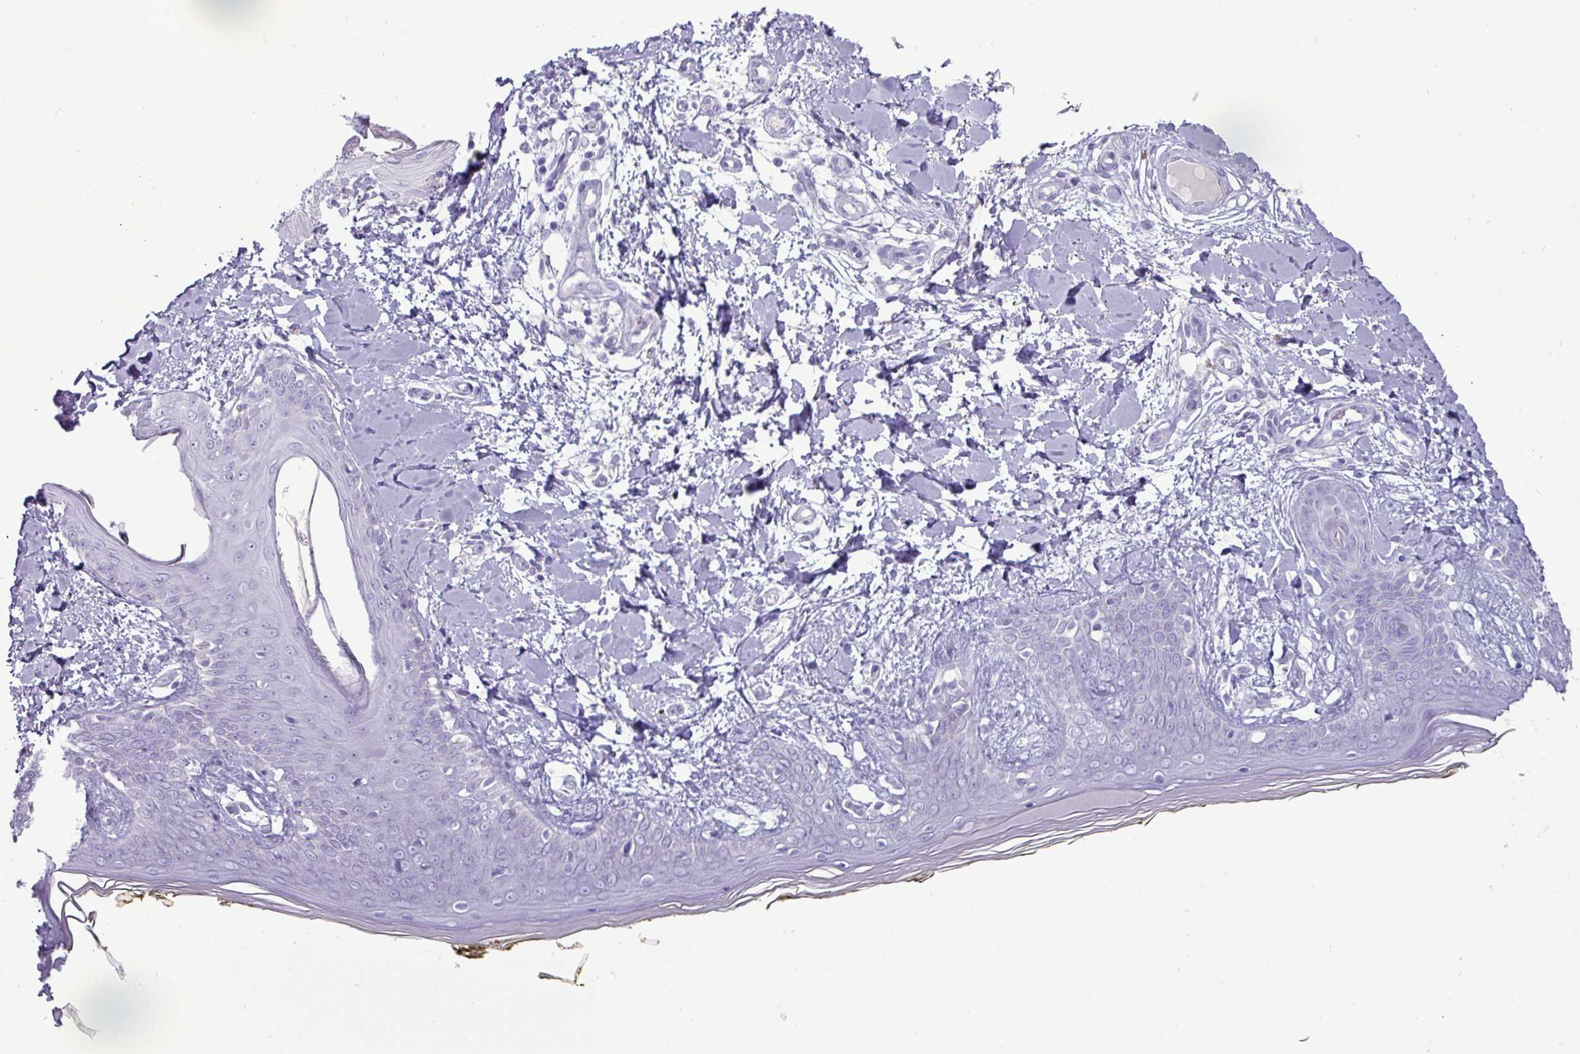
{"staining": {"intensity": "negative", "quantity": "none", "location": "none"}, "tissue": "skin", "cell_type": "Fibroblasts", "image_type": "normal", "snomed": [{"axis": "morphology", "description": "Normal tissue, NOS"}, {"axis": "topography", "description": "Skin"}], "caption": "This is an immunohistochemistry (IHC) micrograph of benign human skin. There is no staining in fibroblasts.", "gene": "GSTA1", "patient": {"sex": "female", "age": 34}}